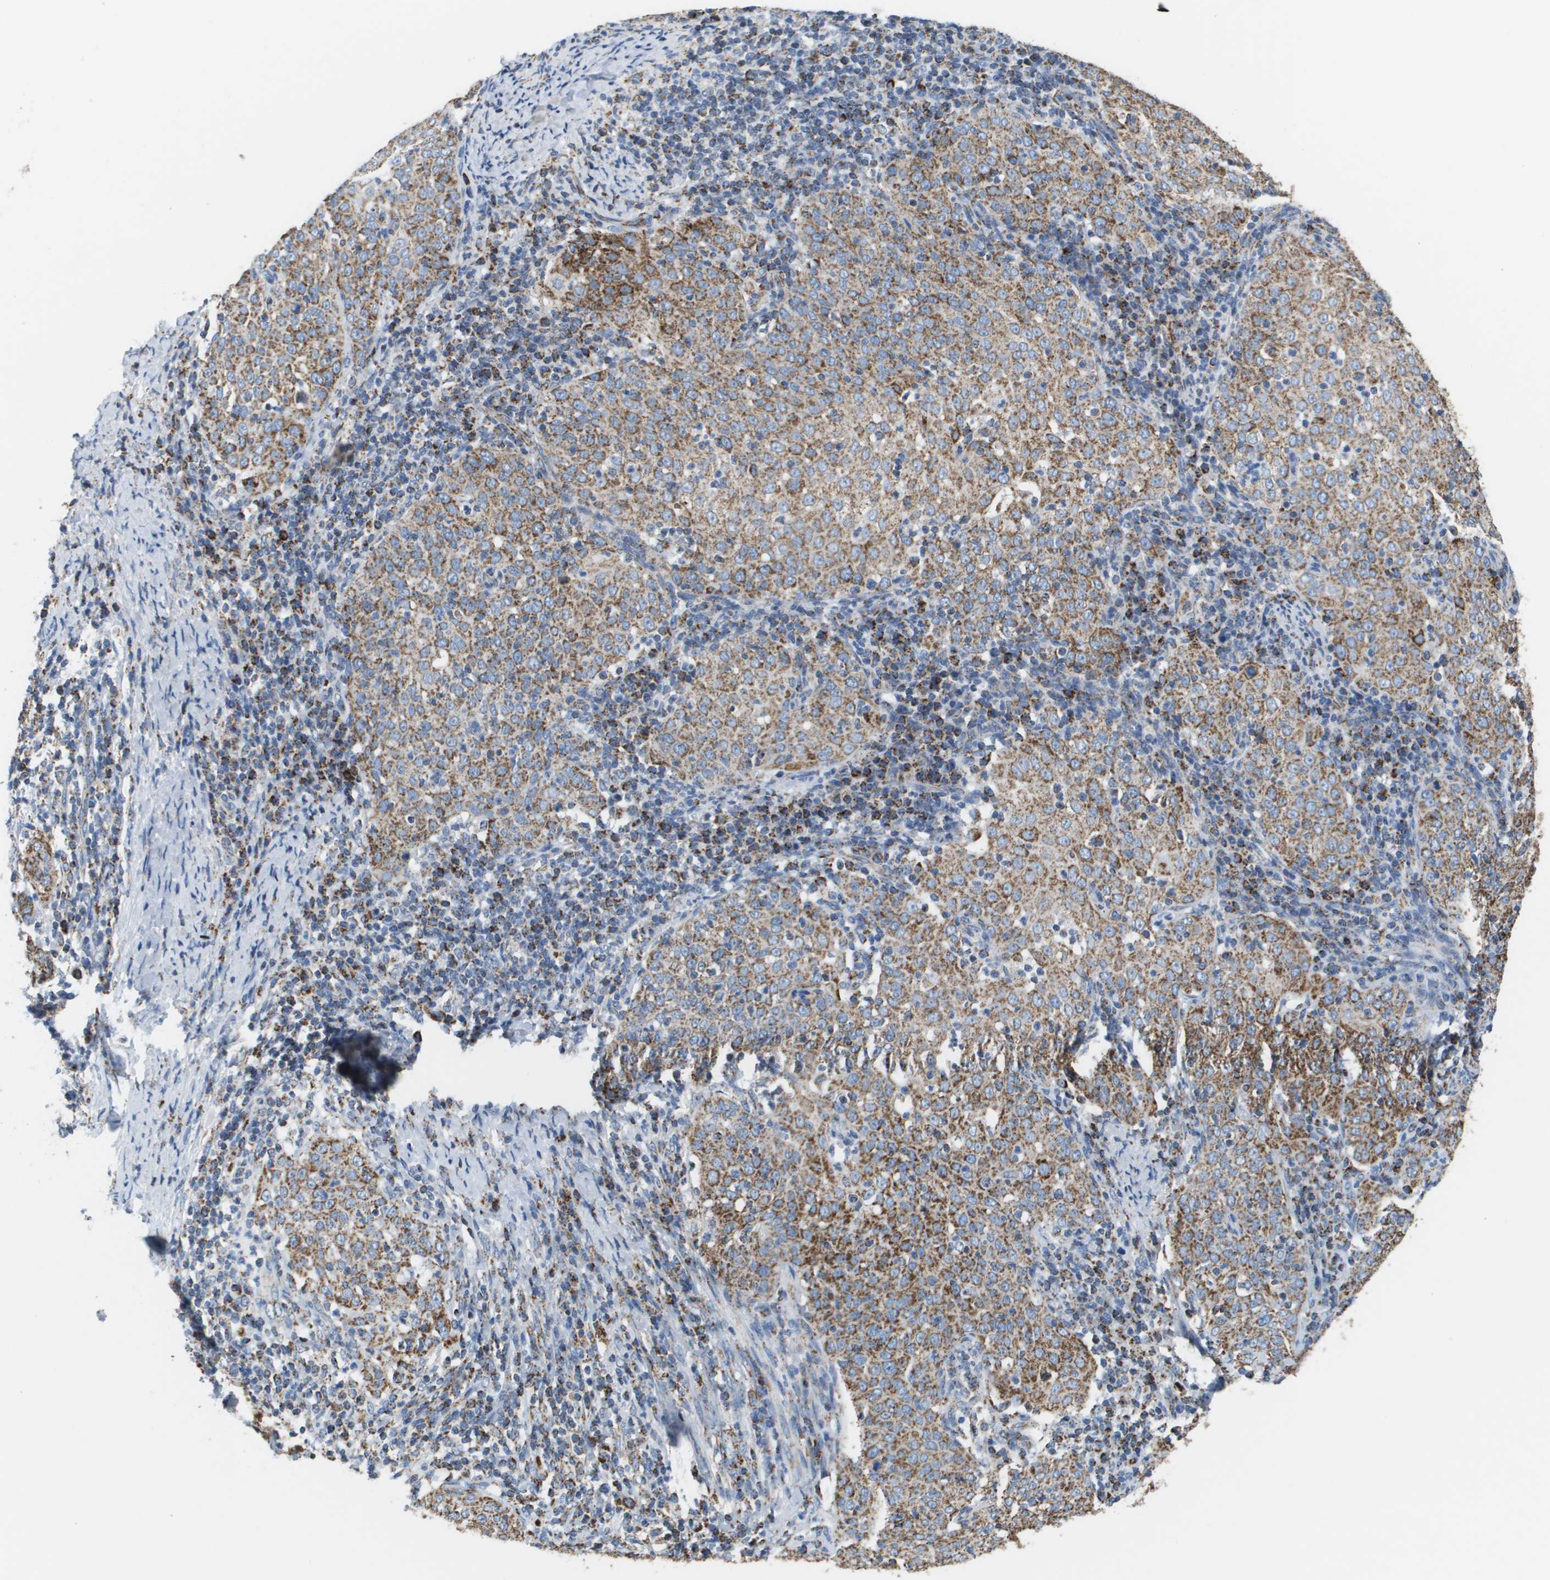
{"staining": {"intensity": "moderate", "quantity": ">75%", "location": "cytoplasmic/membranous"}, "tissue": "cervical cancer", "cell_type": "Tumor cells", "image_type": "cancer", "snomed": [{"axis": "morphology", "description": "Squamous cell carcinoma, NOS"}, {"axis": "topography", "description": "Cervix"}], "caption": "Protein staining of cervical squamous cell carcinoma tissue shows moderate cytoplasmic/membranous positivity in approximately >75% of tumor cells.", "gene": "ATP5F1B", "patient": {"sex": "female", "age": 51}}